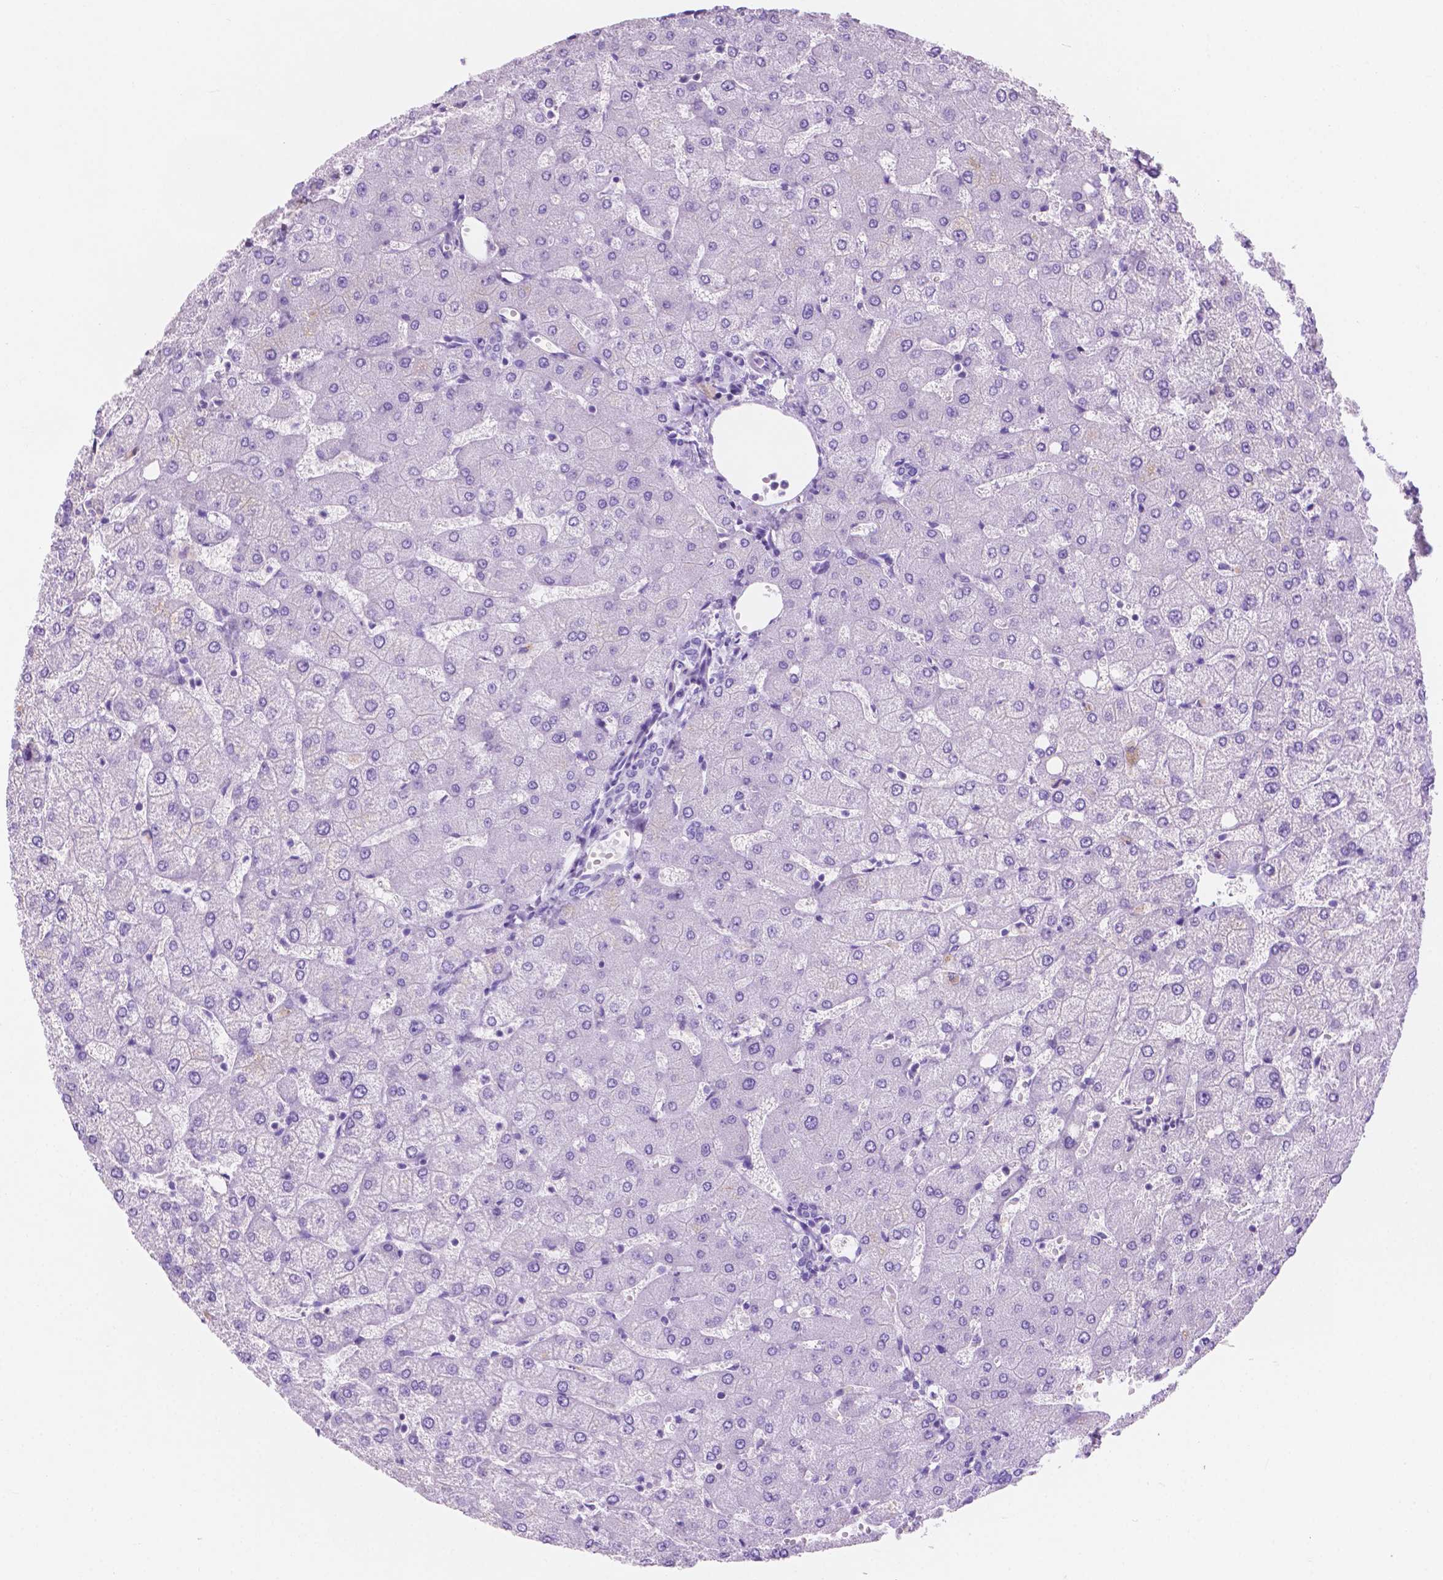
{"staining": {"intensity": "negative", "quantity": "none", "location": "none"}, "tissue": "liver", "cell_type": "Cholangiocytes", "image_type": "normal", "snomed": [{"axis": "morphology", "description": "Normal tissue, NOS"}, {"axis": "topography", "description": "Liver"}], "caption": "This photomicrograph is of unremarkable liver stained with immunohistochemistry (IHC) to label a protein in brown with the nuclei are counter-stained blue. There is no positivity in cholangiocytes.", "gene": "IGFN1", "patient": {"sex": "female", "age": 54}}